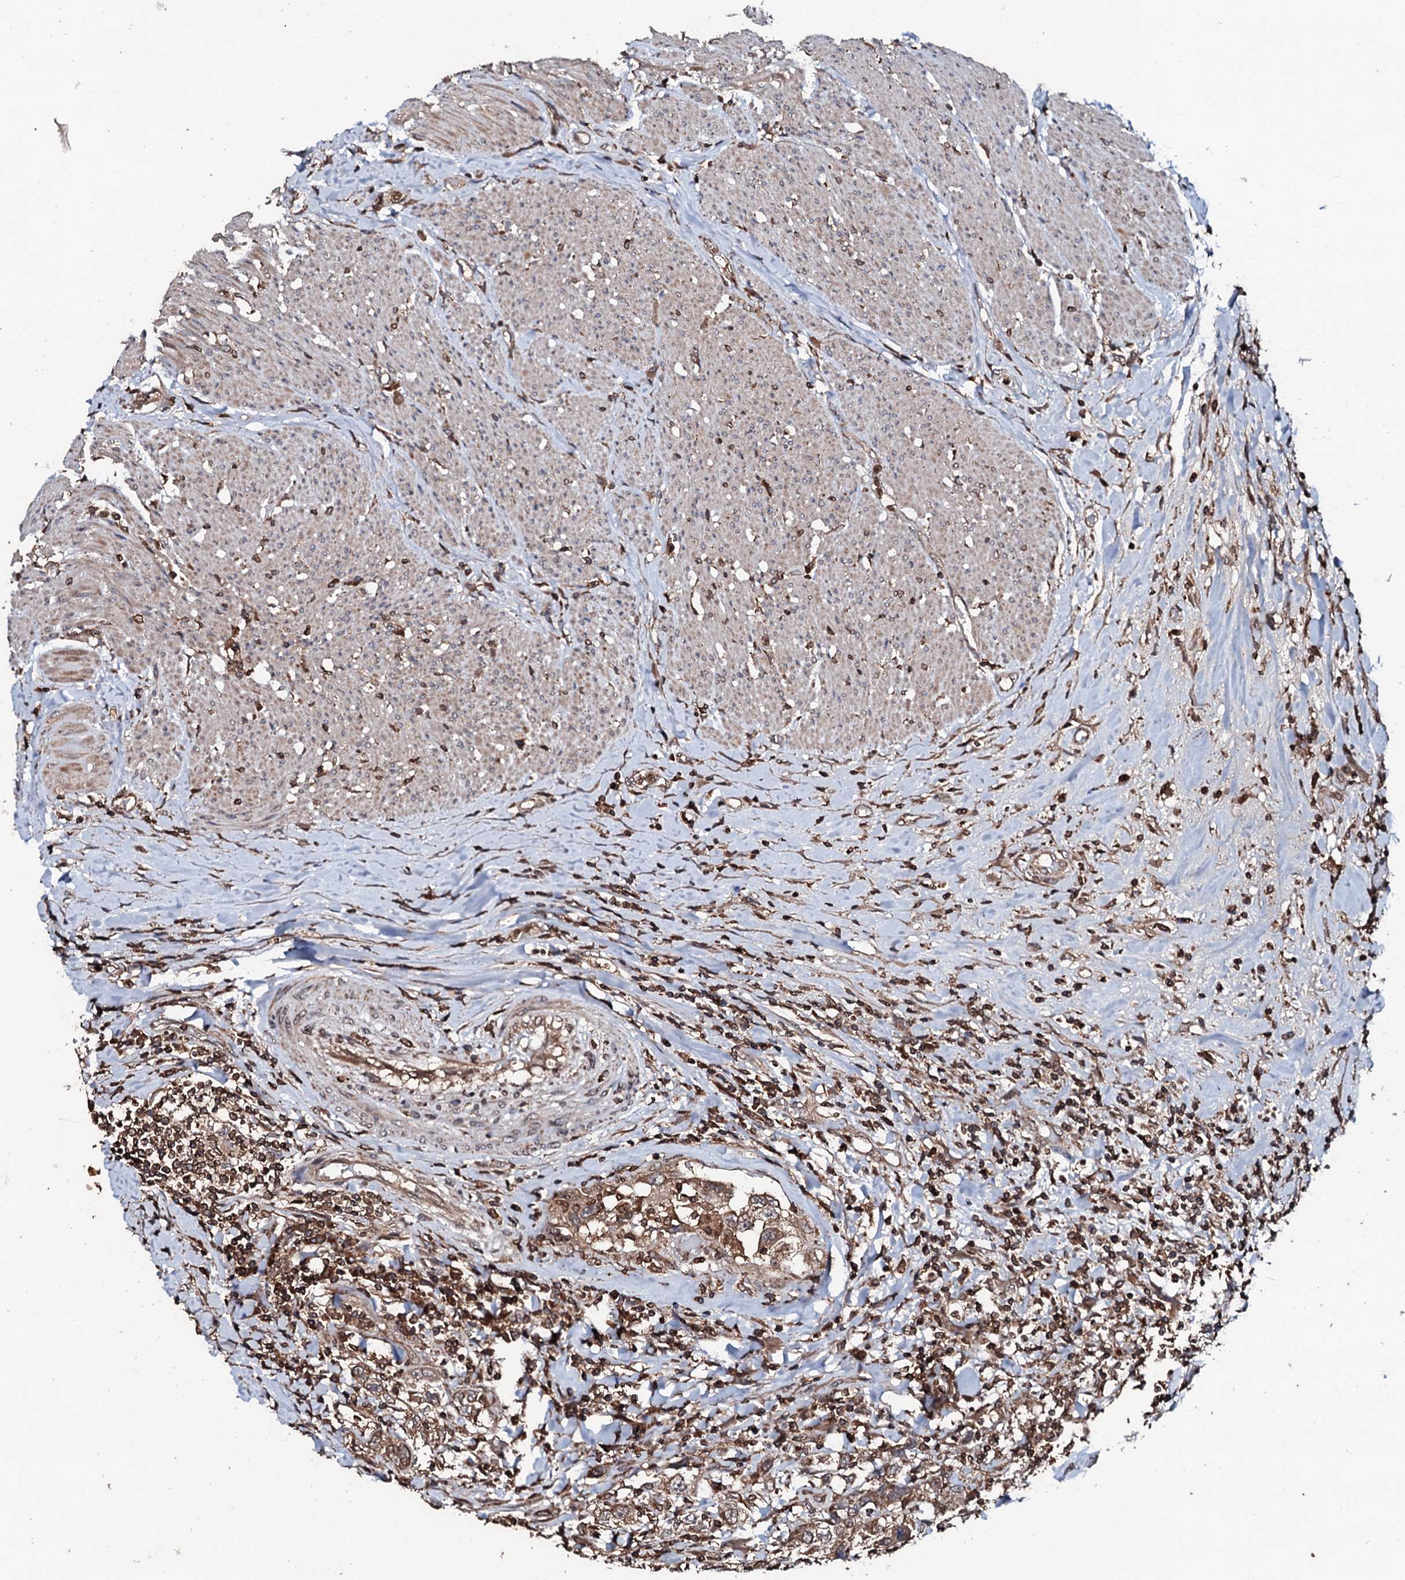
{"staining": {"intensity": "moderate", "quantity": ">75%", "location": "cytoplasmic/membranous"}, "tissue": "urothelial cancer", "cell_type": "Tumor cells", "image_type": "cancer", "snomed": [{"axis": "morphology", "description": "Urothelial carcinoma, High grade"}, {"axis": "topography", "description": "Urinary bladder"}], "caption": "Urothelial cancer stained with DAB IHC reveals medium levels of moderate cytoplasmic/membranous staining in about >75% of tumor cells.", "gene": "SDHAF2", "patient": {"sex": "female", "age": 80}}